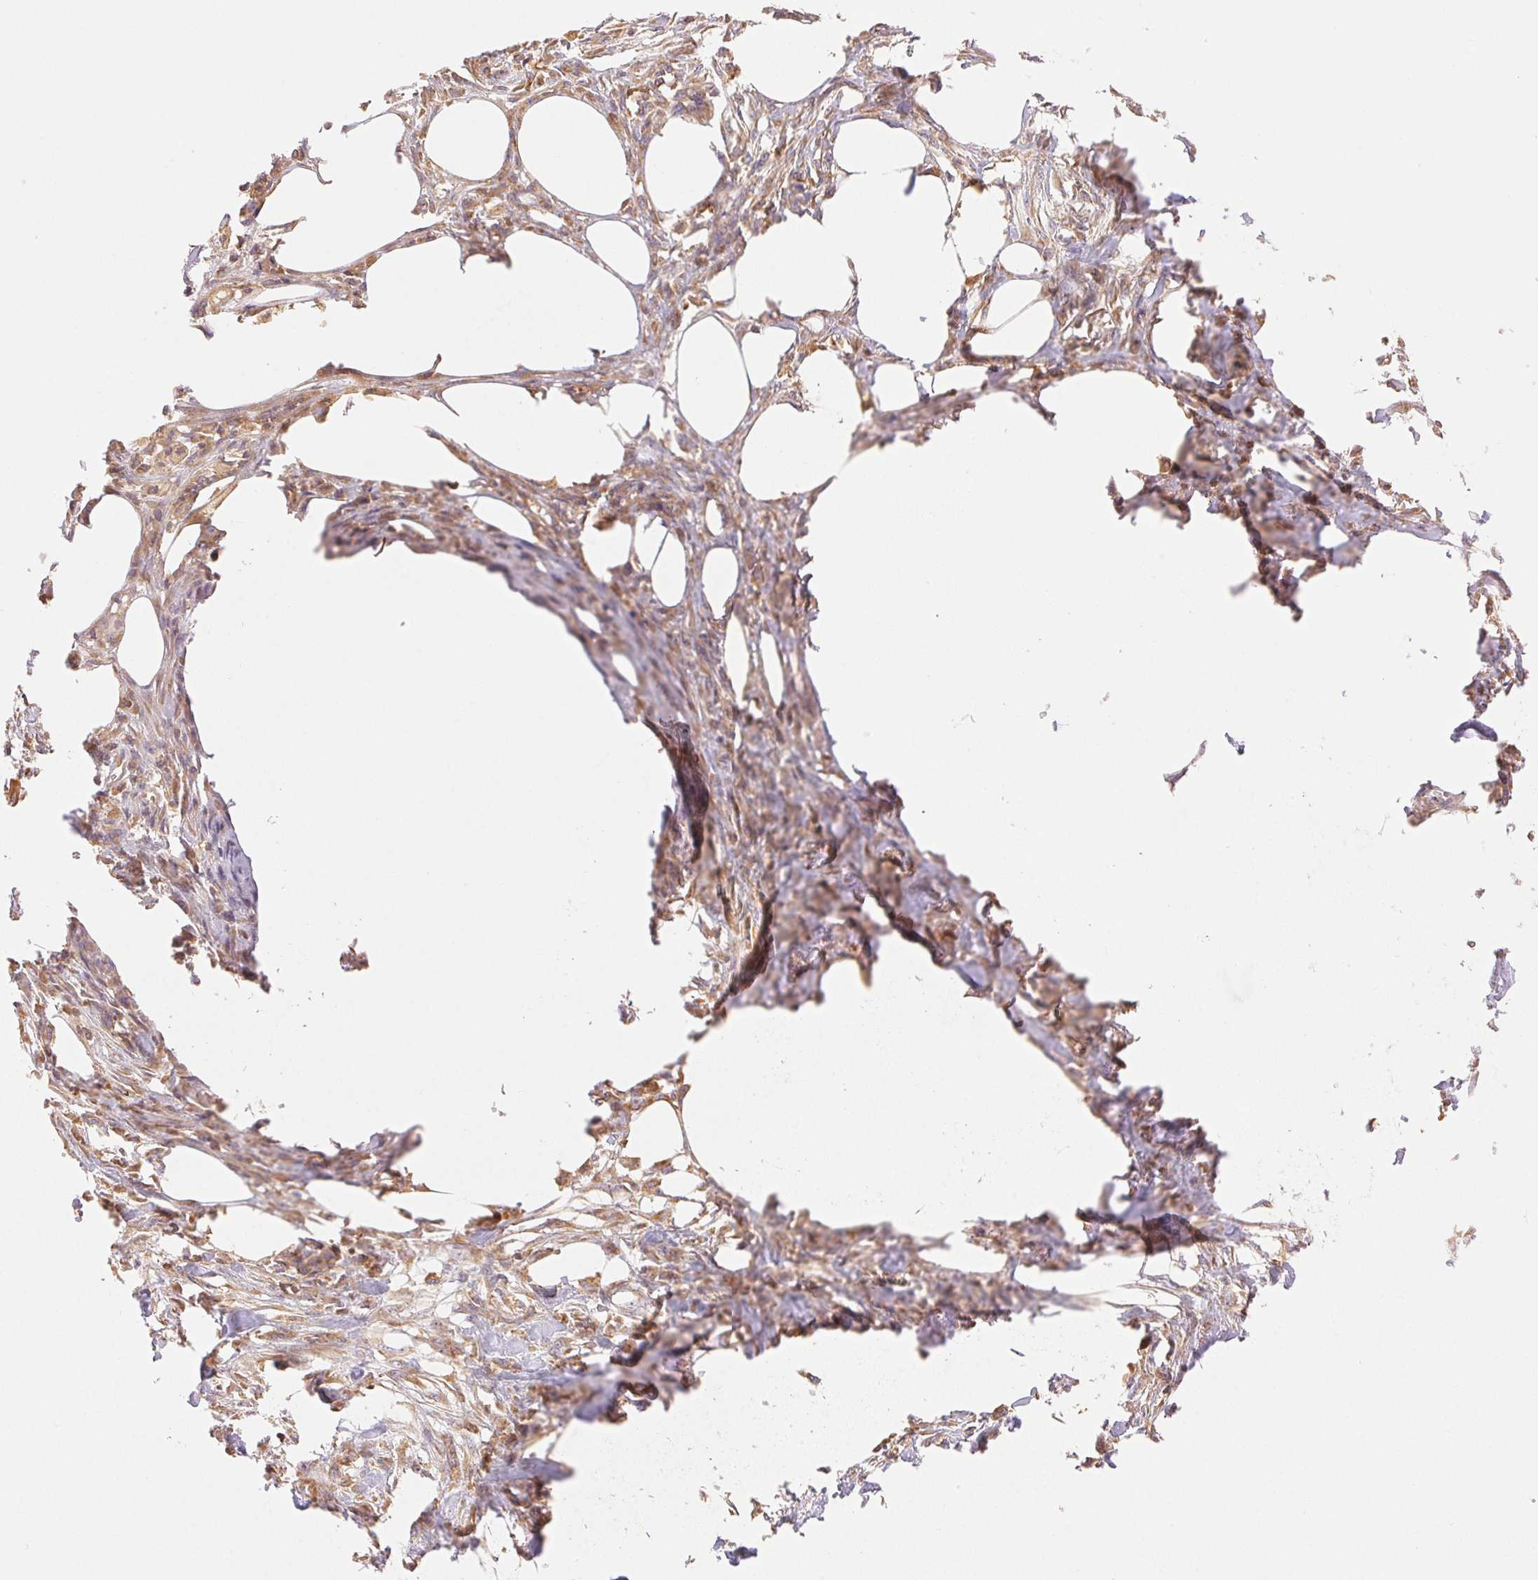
{"staining": {"intensity": "moderate", "quantity": ">75%", "location": "cytoplasmic/membranous"}, "tissue": "skin cancer", "cell_type": "Tumor cells", "image_type": "cancer", "snomed": [{"axis": "morphology", "description": "Squamous cell carcinoma, NOS"}, {"axis": "topography", "description": "Skin"}], "caption": "This image exhibits immunohistochemistry staining of human skin cancer (squamous cell carcinoma), with medium moderate cytoplasmic/membranous positivity in approximately >75% of tumor cells.", "gene": "ENTREP1", "patient": {"sex": "female", "age": 59}}